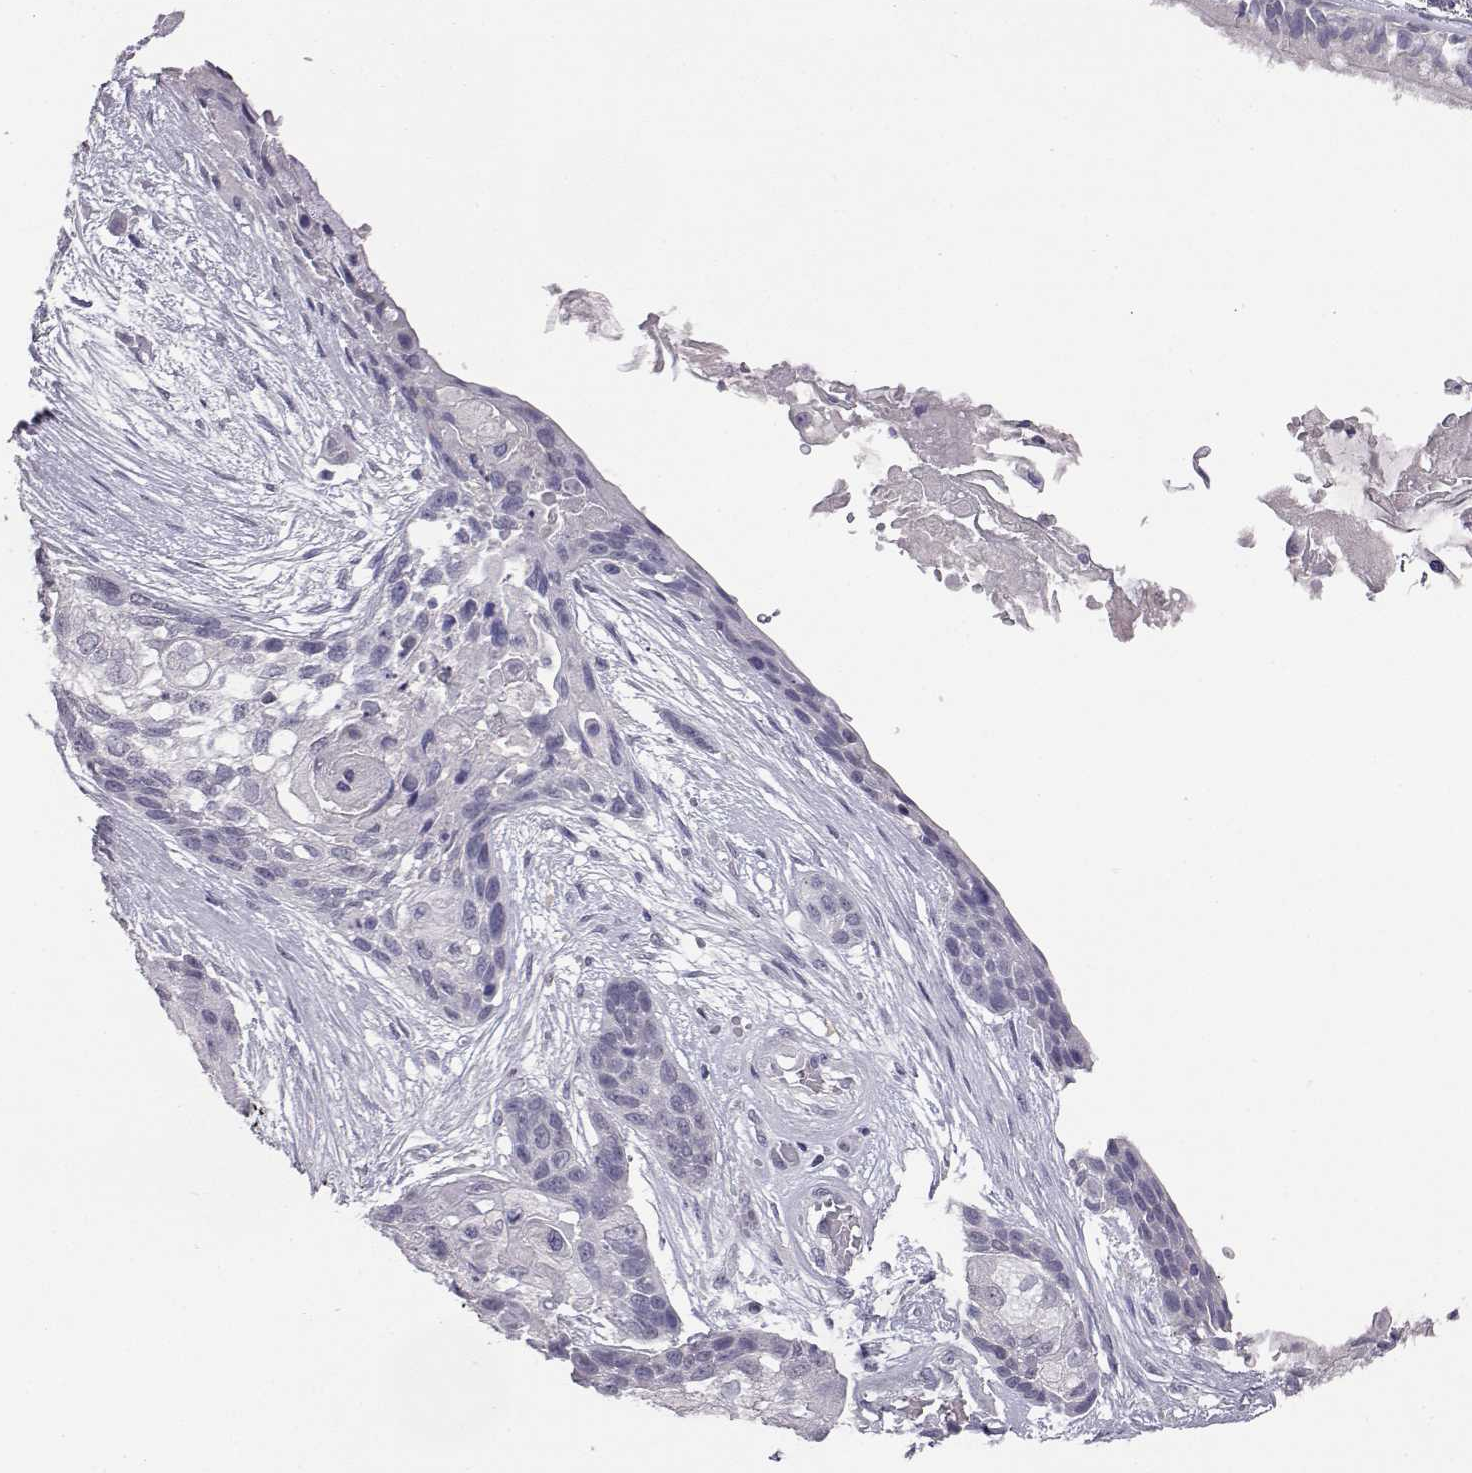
{"staining": {"intensity": "negative", "quantity": "none", "location": "none"}, "tissue": "lung cancer", "cell_type": "Tumor cells", "image_type": "cancer", "snomed": [{"axis": "morphology", "description": "Squamous cell carcinoma, NOS"}, {"axis": "topography", "description": "Lung"}], "caption": "Immunohistochemistry micrograph of neoplastic tissue: human squamous cell carcinoma (lung) stained with DAB (3,3'-diaminobenzidine) reveals no significant protein expression in tumor cells. (DAB (3,3'-diaminobenzidine) immunohistochemistry (IHC) with hematoxylin counter stain).", "gene": "AKR1B1", "patient": {"sex": "male", "age": 69}}